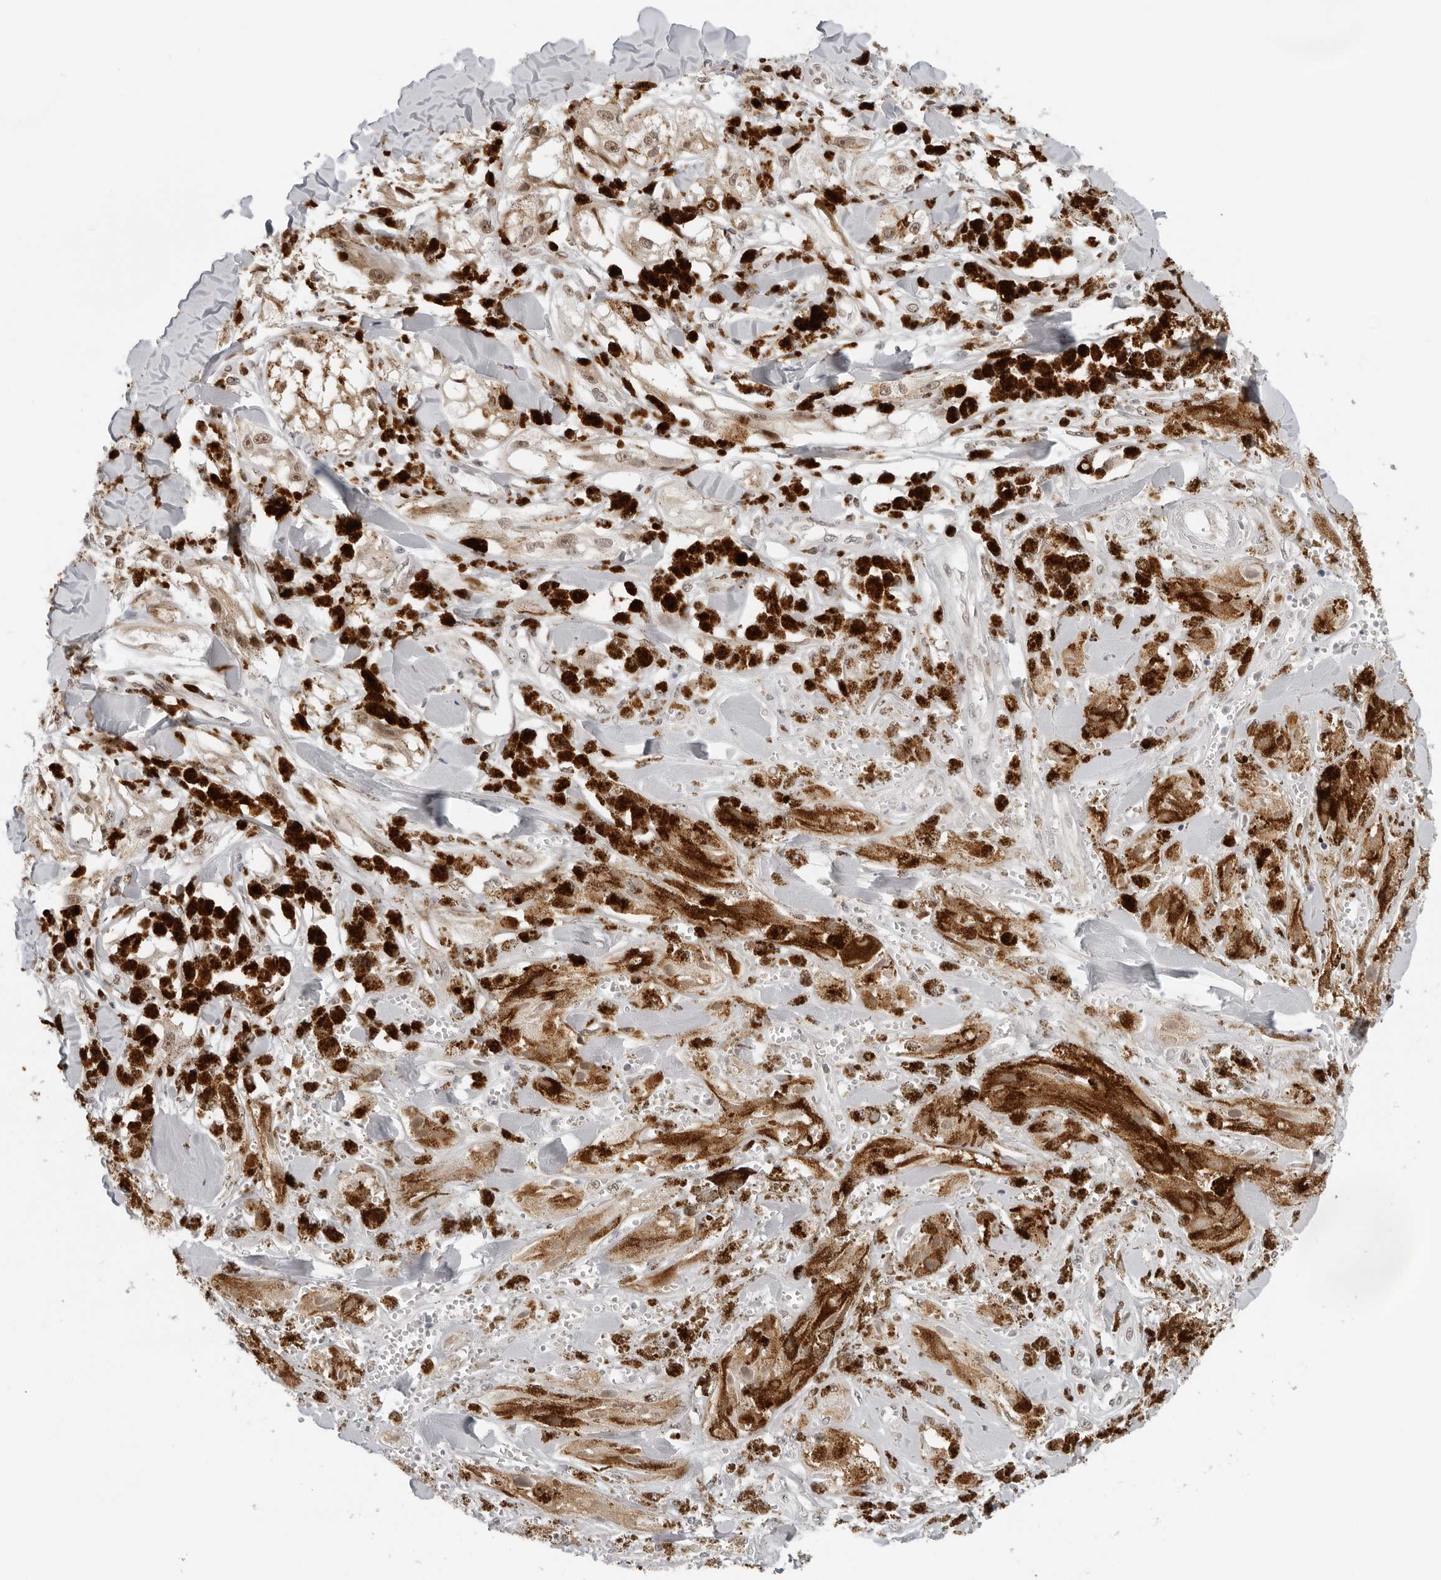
{"staining": {"intensity": "weak", "quantity": ">75%", "location": "cytoplasmic/membranous,nuclear"}, "tissue": "melanoma", "cell_type": "Tumor cells", "image_type": "cancer", "snomed": [{"axis": "morphology", "description": "Malignant melanoma, NOS"}, {"axis": "topography", "description": "Skin"}], "caption": "This histopathology image exhibits melanoma stained with immunohistochemistry (IHC) to label a protein in brown. The cytoplasmic/membranous and nuclear of tumor cells show weak positivity for the protein. Nuclei are counter-stained blue.", "gene": "TOX4", "patient": {"sex": "male", "age": 88}}